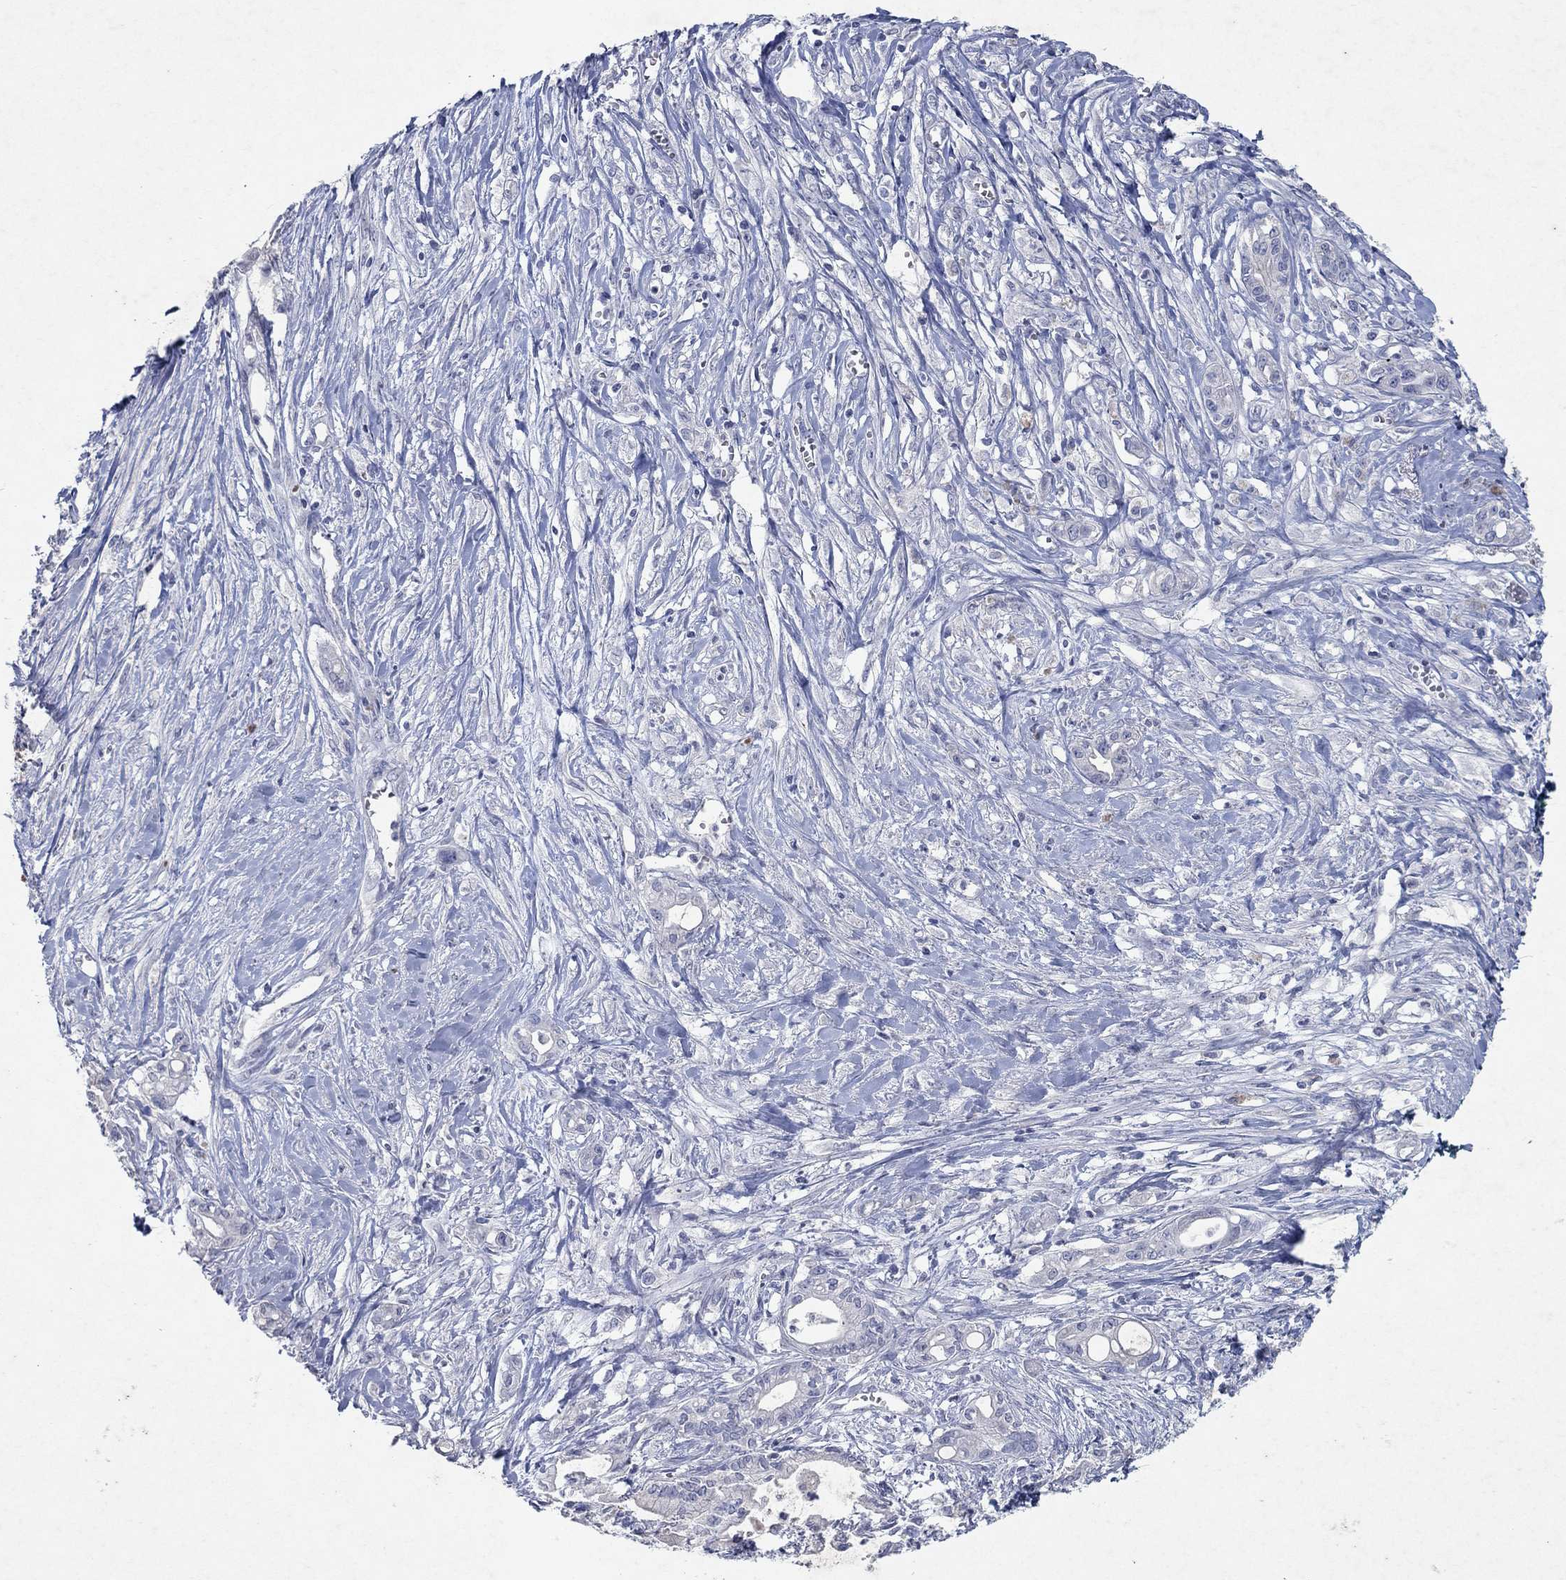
{"staining": {"intensity": "negative", "quantity": "none", "location": "none"}, "tissue": "pancreatic cancer", "cell_type": "Tumor cells", "image_type": "cancer", "snomed": [{"axis": "morphology", "description": "Adenocarcinoma, NOS"}, {"axis": "topography", "description": "Pancreas"}], "caption": "Immunohistochemical staining of adenocarcinoma (pancreatic) reveals no significant staining in tumor cells.", "gene": "KRT40", "patient": {"sex": "male", "age": 71}}